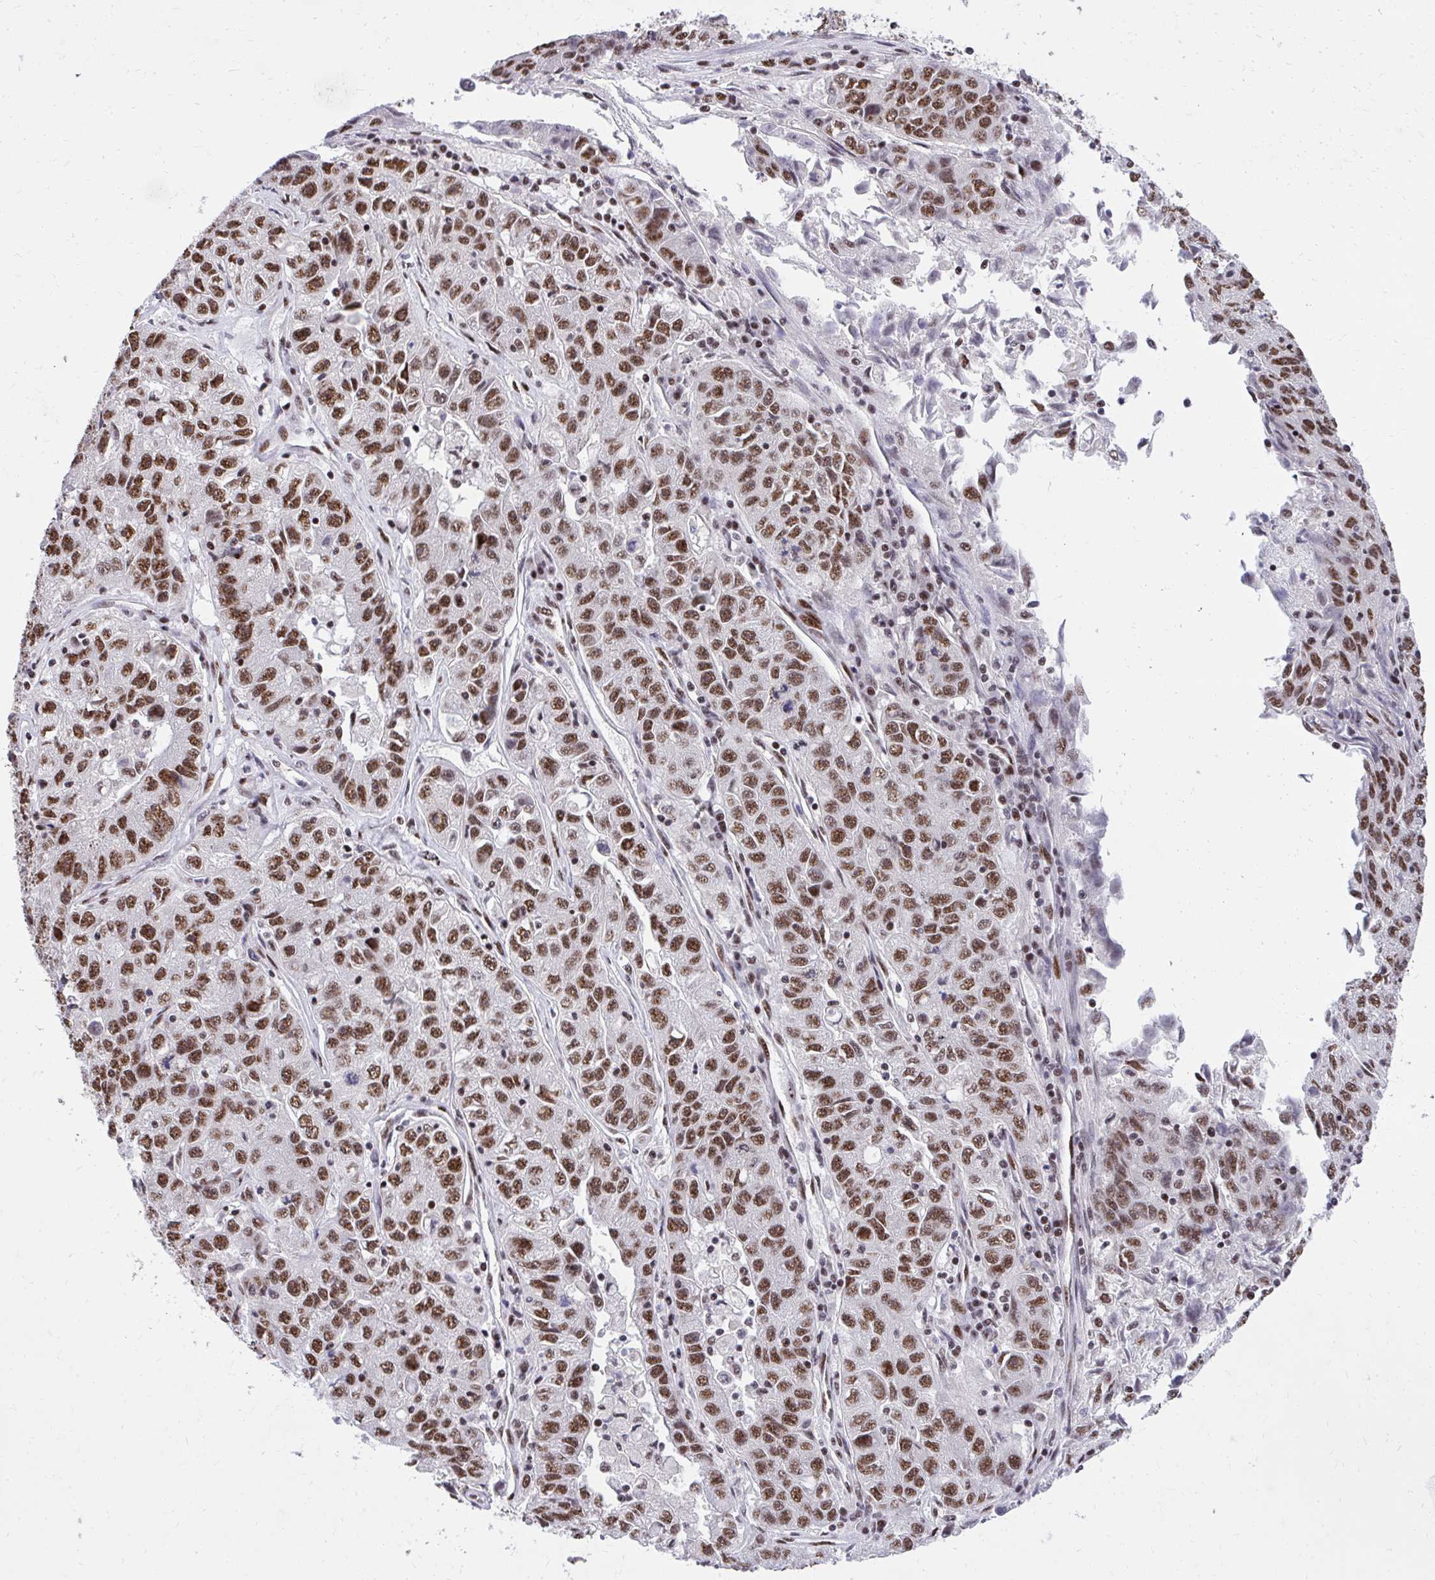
{"staining": {"intensity": "strong", "quantity": ">75%", "location": "nuclear"}, "tissue": "lung cancer", "cell_type": "Tumor cells", "image_type": "cancer", "snomed": [{"axis": "morphology", "description": "Normal morphology"}, {"axis": "morphology", "description": "Adenocarcinoma, NOS"}, {"axis": "topography", "description": "Lymph node"}, {"axis": "topography", "description": "Lung"}], "caption": "The micrograph demonstrates a brown stain indicating the presence of a protein in the nuclear of tumor cells in lung adenocarcinoma.", "gene": "SYNE4", "patient": {"sex": "female", "age": 57}}